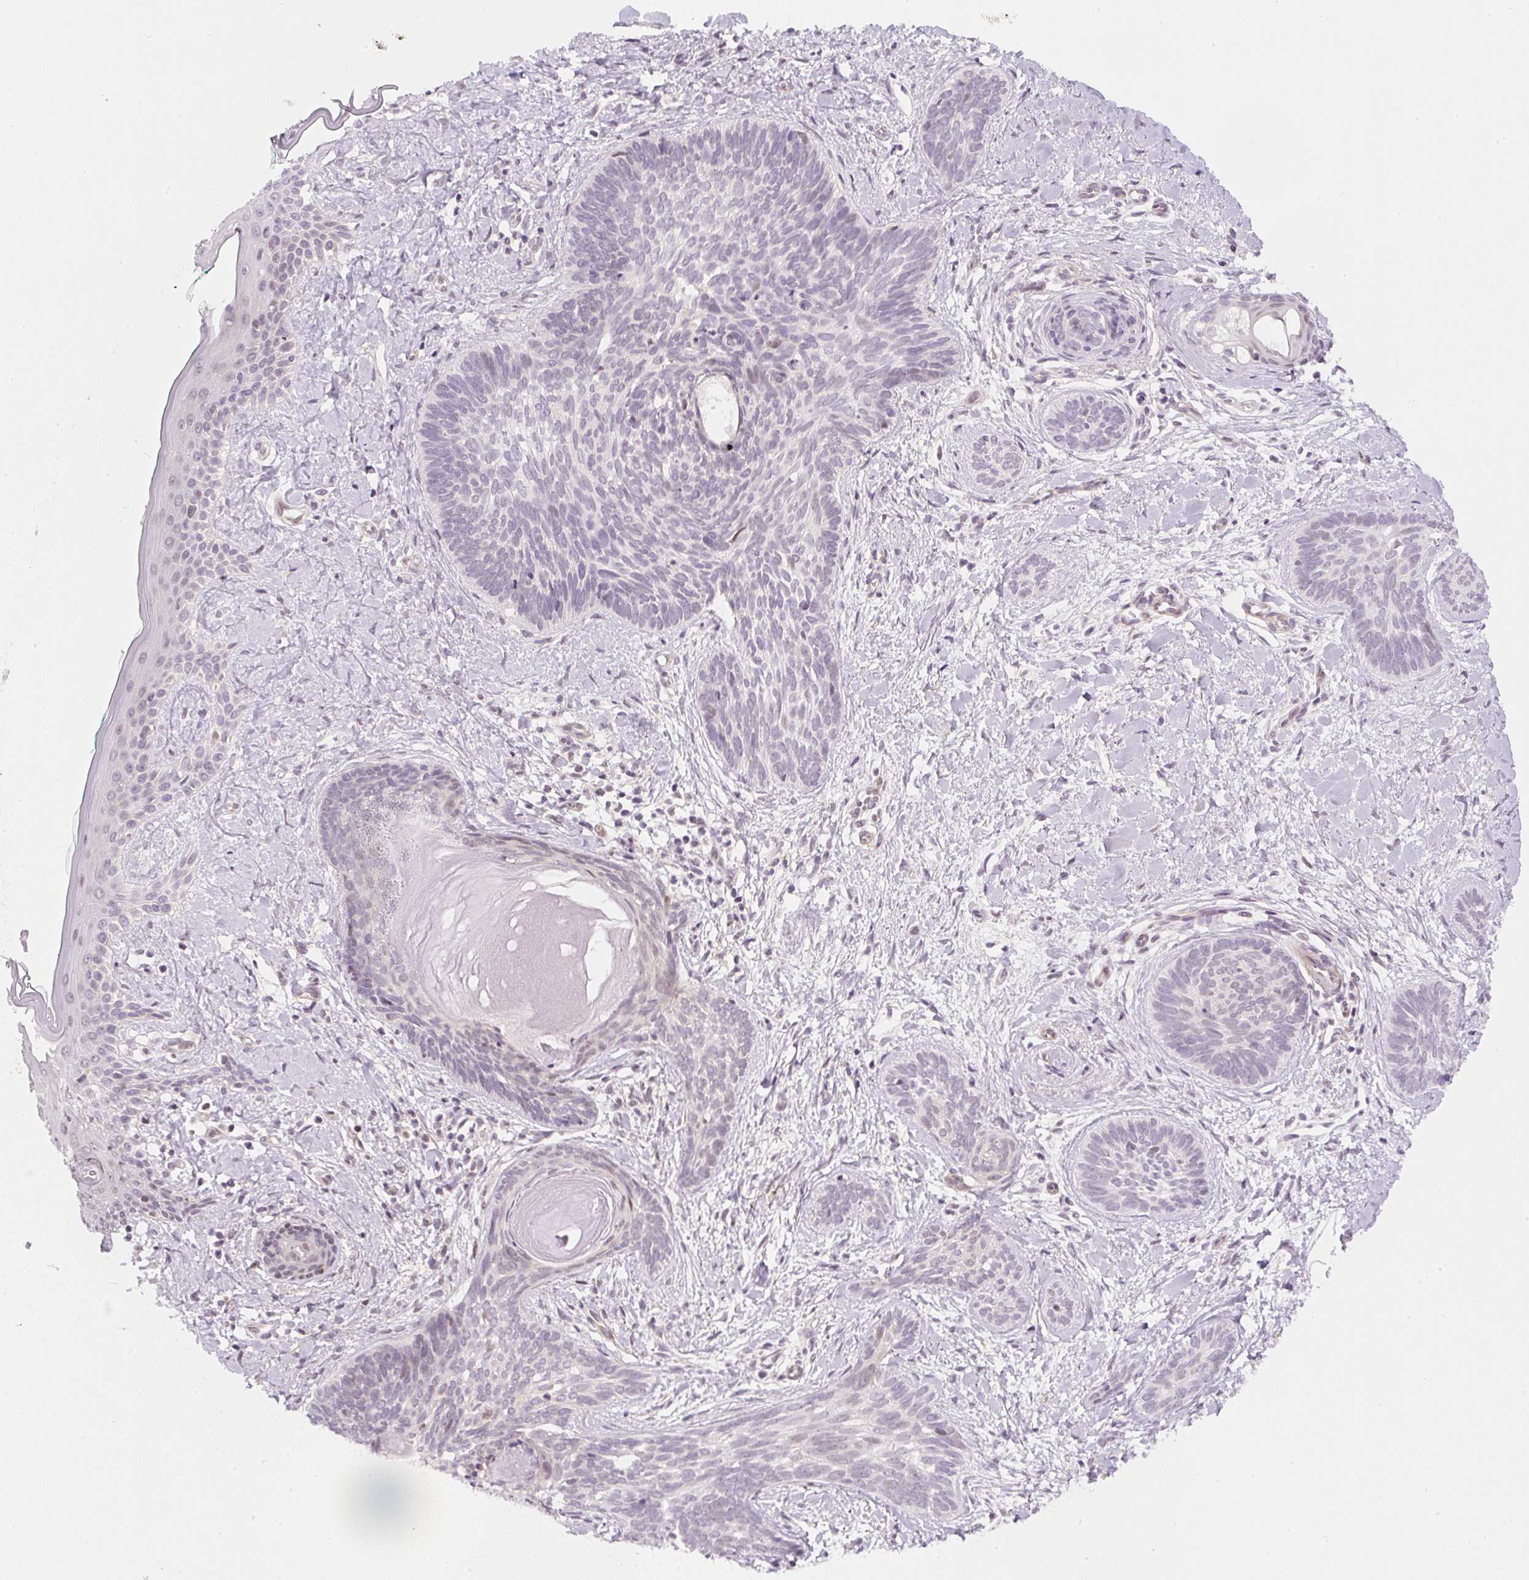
{"staining": {"intensity": "moderate", "quantity": "<25%", "location": "nuclear"}, "tissue": "skin cancer", "cell_type": "Tumor cells", "image_type": "cancer", "snomed": [{"axis": "morphology", "description": "Basal cell carcinoma"}, {"axis": "topography", "description": "Skin"}], "caption": "A micrograph of human skin cancer stained for a protein displays moderate nuclear brown staining in tumor cells.", "gene": "DPPA4", "patient": {"sex": "female", "age": 81}}